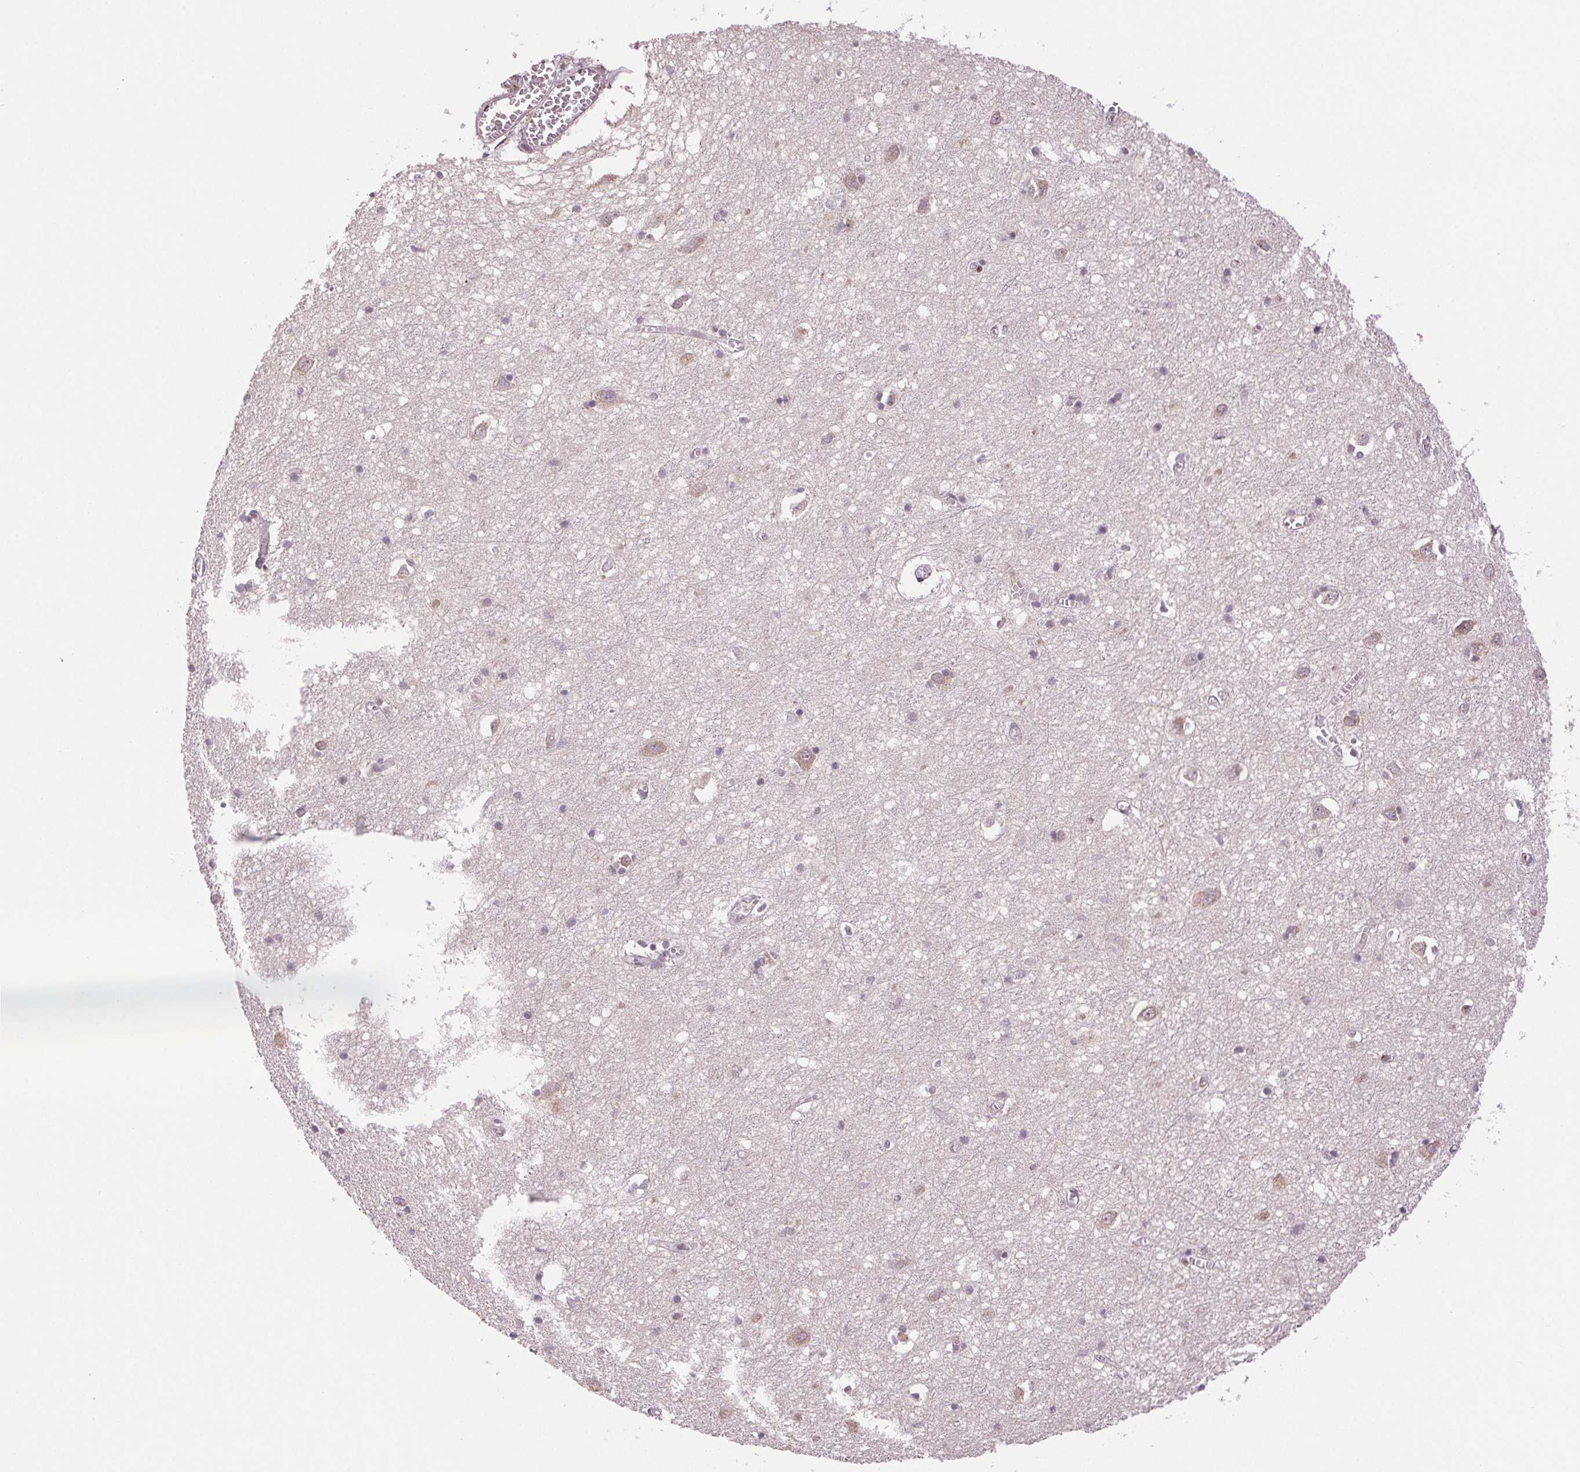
{"staining": {"intensity": "weak", "quantity": "25%-75%", "location": "cytoplasmic/membranous,nuclear"}, "tissue": "cerebral cortex", "cell_type": "Endothelial cells", "image_type": "normal", "snomed": [{"axis": "morphology", "description": "Normal tissue, NOS"}, {"axis": "topography", "description": "Cerebral cortex"}], "caption": "The histopathology image exhibits staining of normal cerebral cortex, revealing weak cytoplasmic/membranous,nuclear protein expression (brown color) within endothelial cells.", "gene": "GRHL3", "patient": {"sex": "male", "age": 70}}